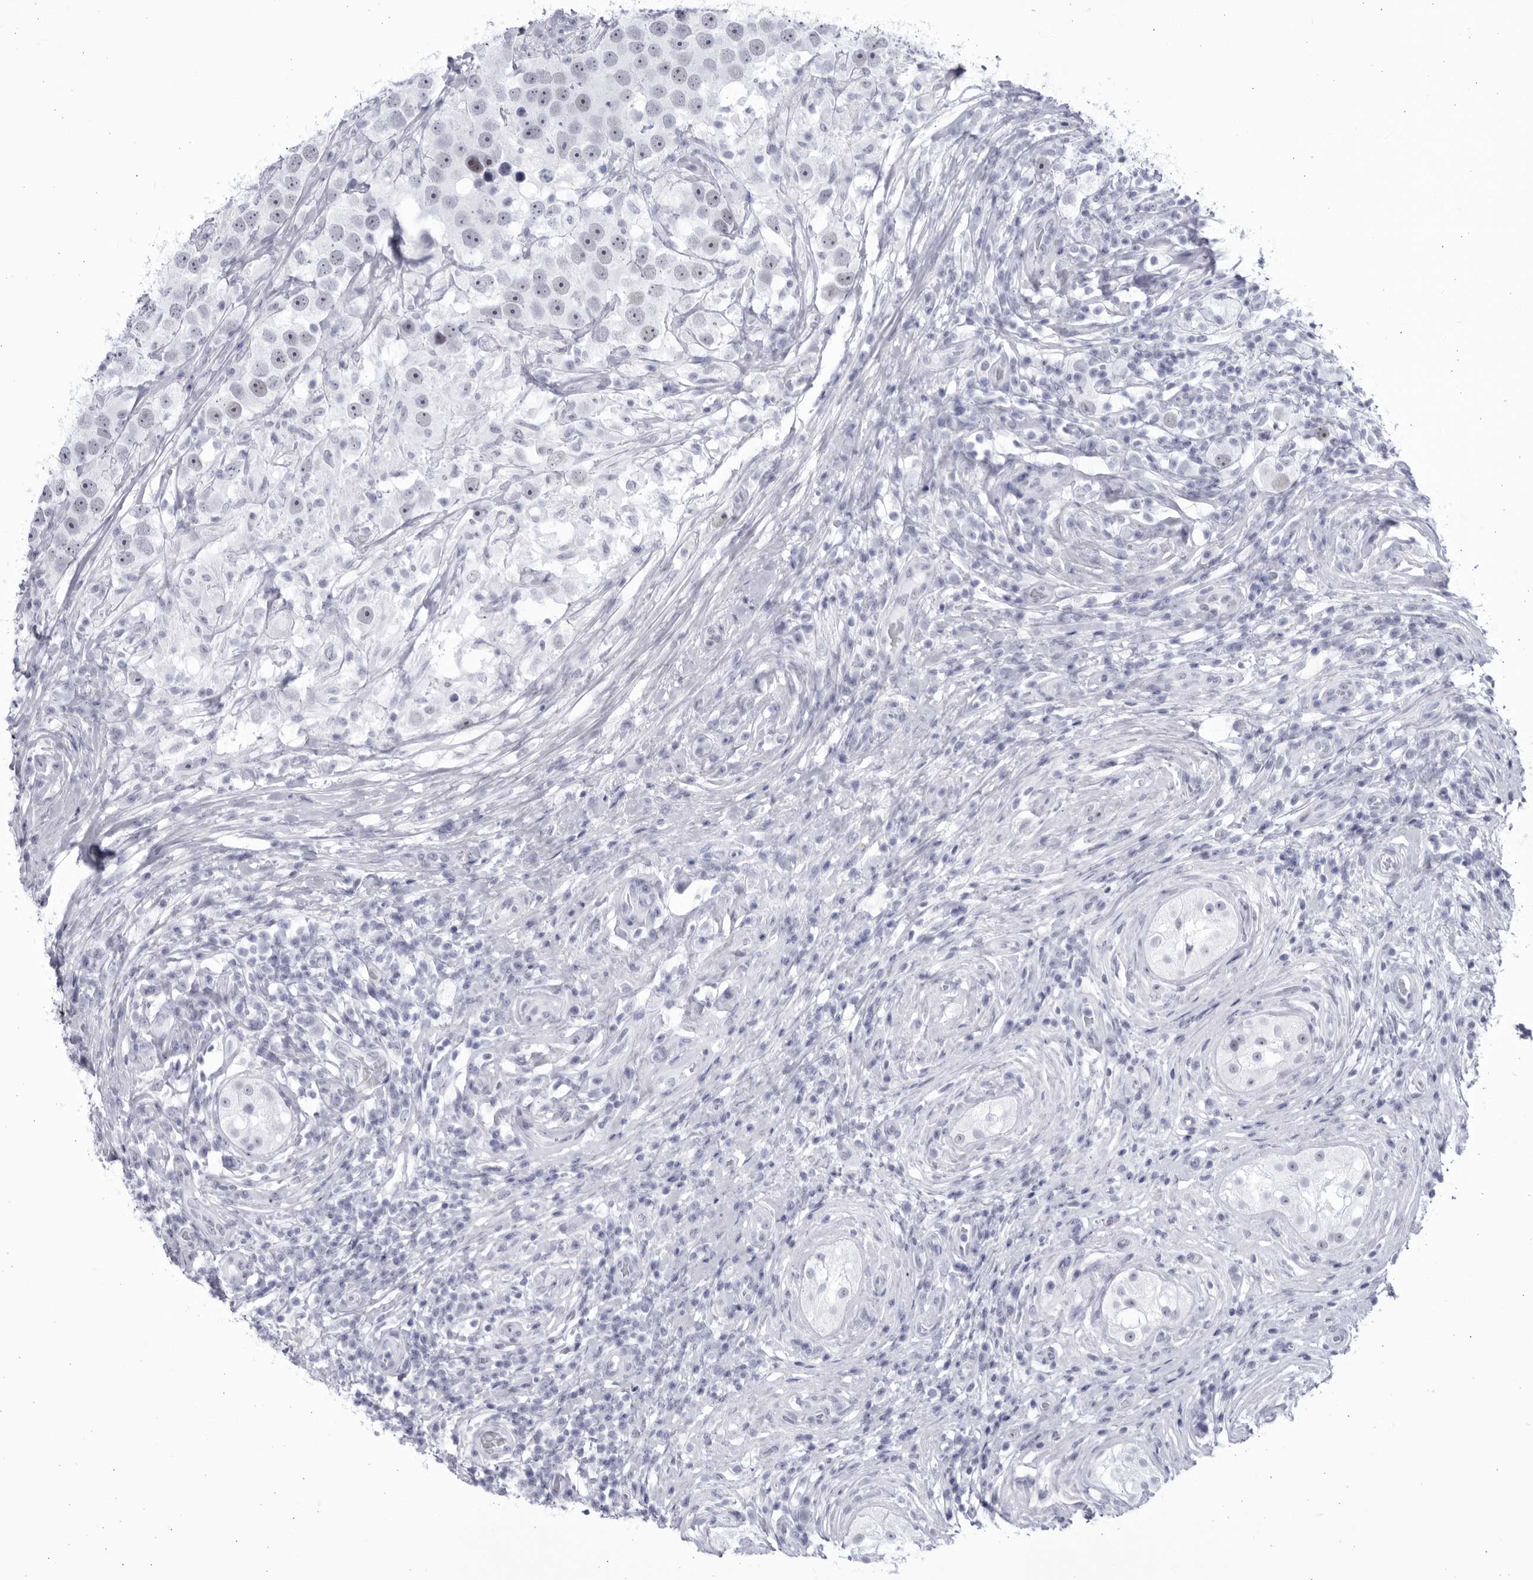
{"staining": {"intensity": "weak", "quantity": "25%-75%", "location": "nuclear"}, "tissue": "testis cancer", "cell_type": "Tumor cells", "image_type": "cancer", "snomed": [{"axis": "morphology", "description": "Seminoma, NOS"}, {"axis": "topography", "description": "Testis"}], "caption": "Protein staining of testis seminoma tissue displays weak nuclear expression in approximately 25%-75% of tumor cells.", "gene": "CCDC181", "patient": {"sex": "male", "age": 49}}